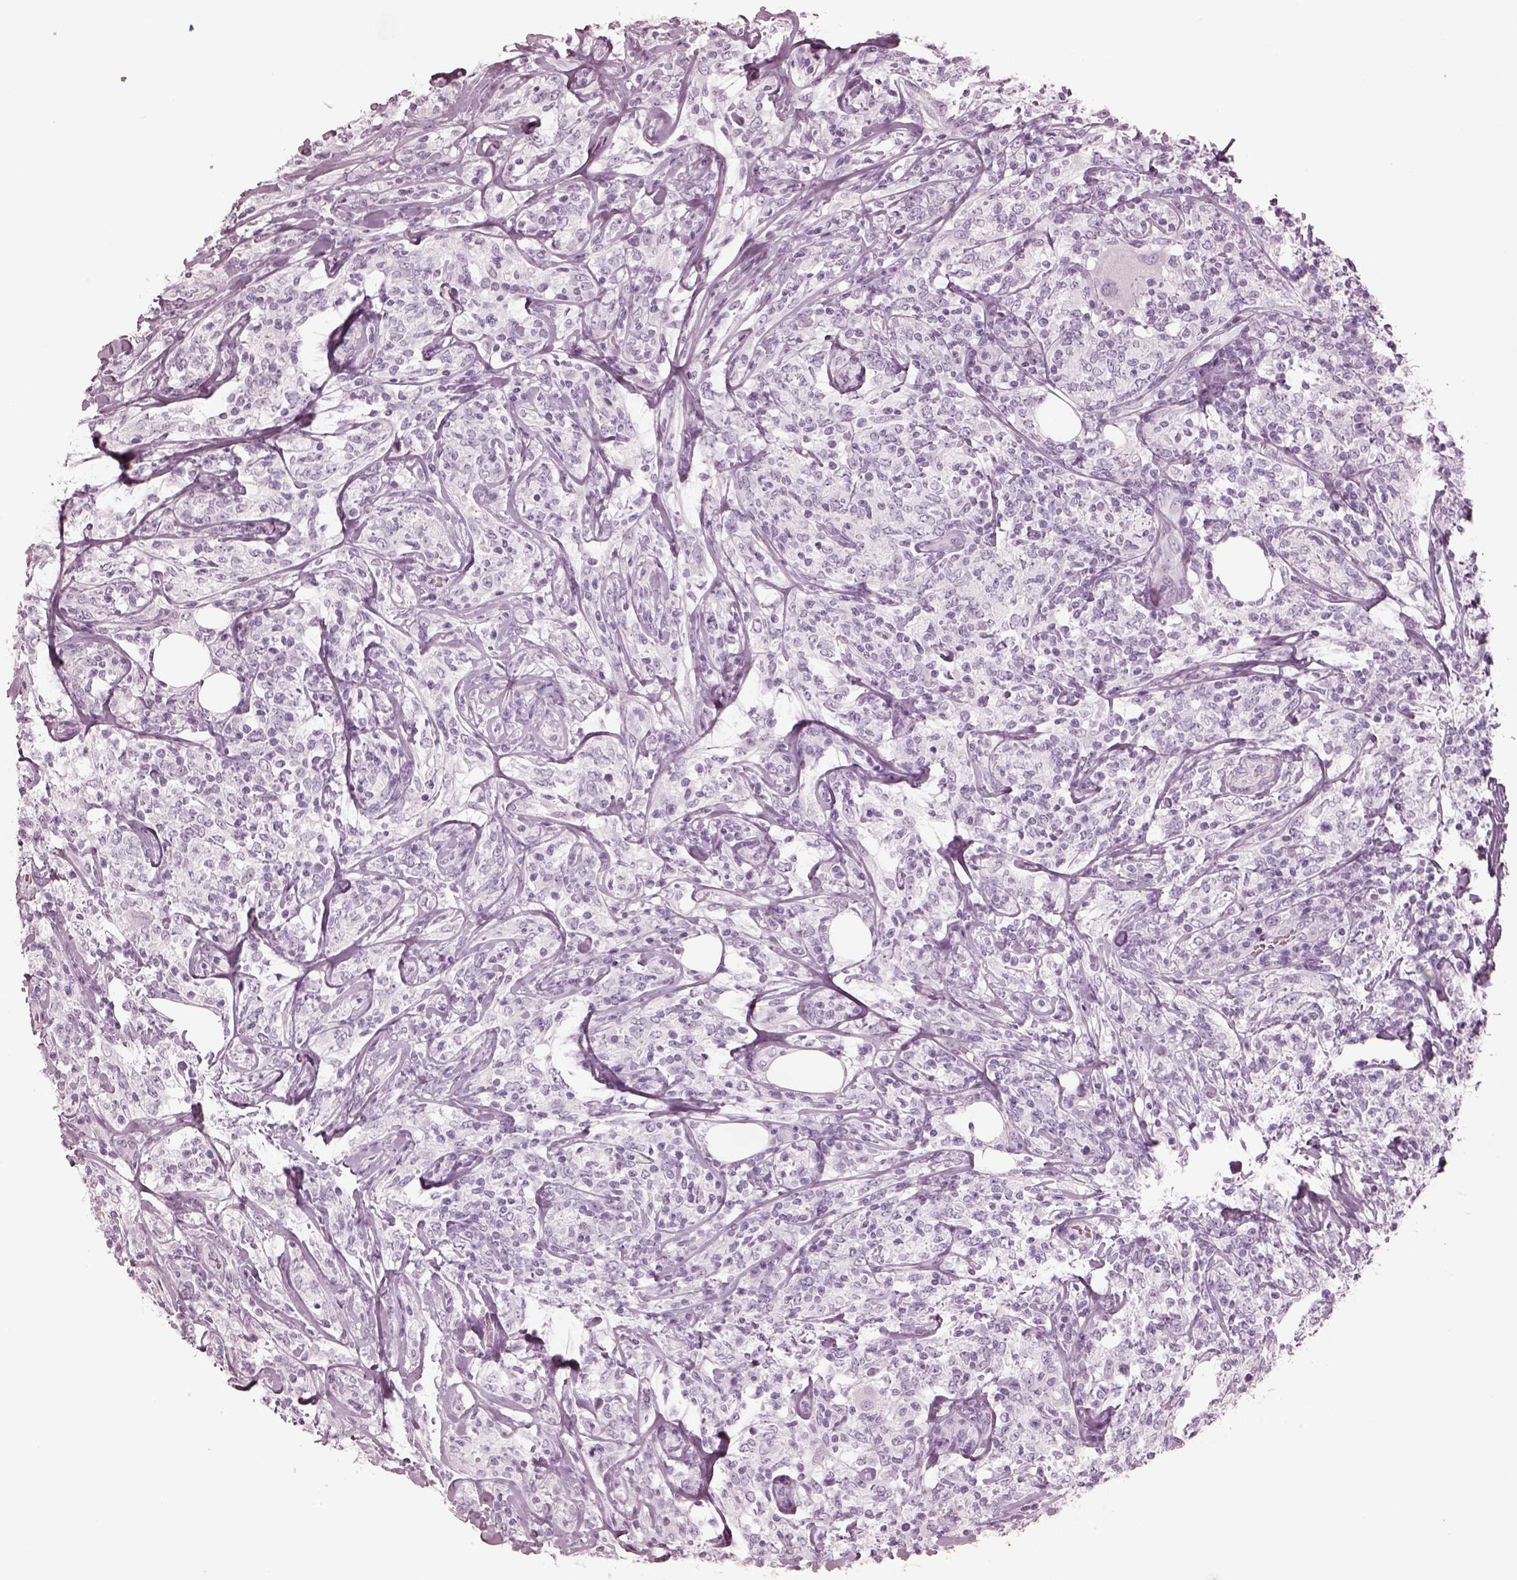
{"staining": {"intensity": "negative", "quantity": "none", "location": "none"}, "tissue": "lymphoma", "cell_type": "Tumor cells", "image_type": "cancer", "snomed": [{"axis": "morphology", "description": "Malignant lymphoma, non-Hodgkin's type, High grade"}, {"axis": "topography", "description": "Lymph node"}], "caption": "The micrograph shows no staining of tumor cells in malignant lymphoma, non-Hodgkin's type (high-grade).", "gene": "OPN4", "patient": {"sex": "female", "age": 84}}